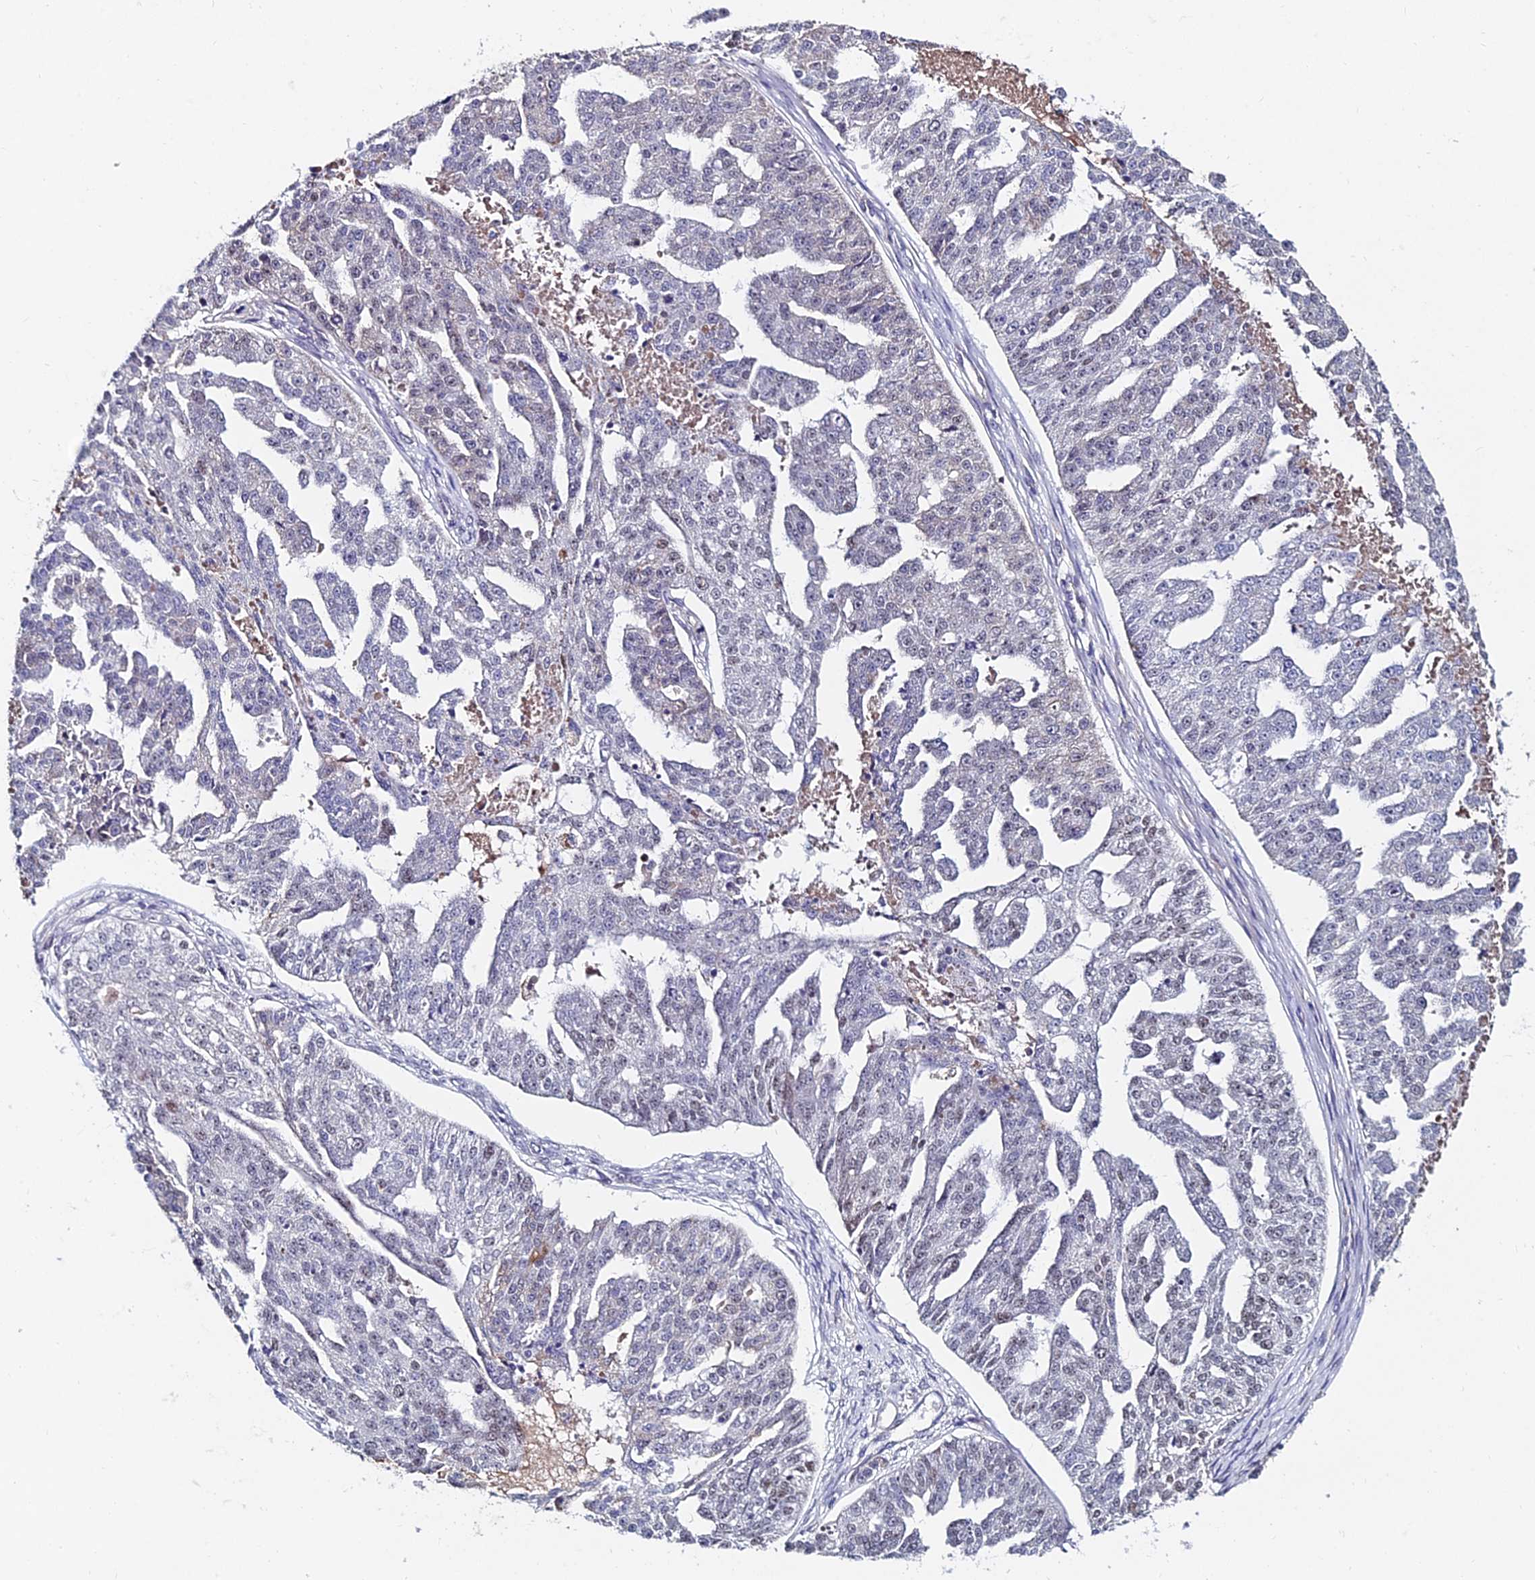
{"staining": {"intensity": "negative", "quantity": "none", "location": "none"}, "tissue": "ovarian cancer", "cell_type": "Tumor cells", "image_type": "cancer", "snomed": [{"axis": "morphology", "description": "Cystadenocarcinoma, serous, NOS"}, {"axis": "topography", "description": "Ovary"}], "caption": "Ovarian serous cystadenocarcinoma was stained to show a protein in brown. There is no significant staining in tumor cells.", "gene": "TRIM24", "patient": {"sex": "female", "age": 58}}